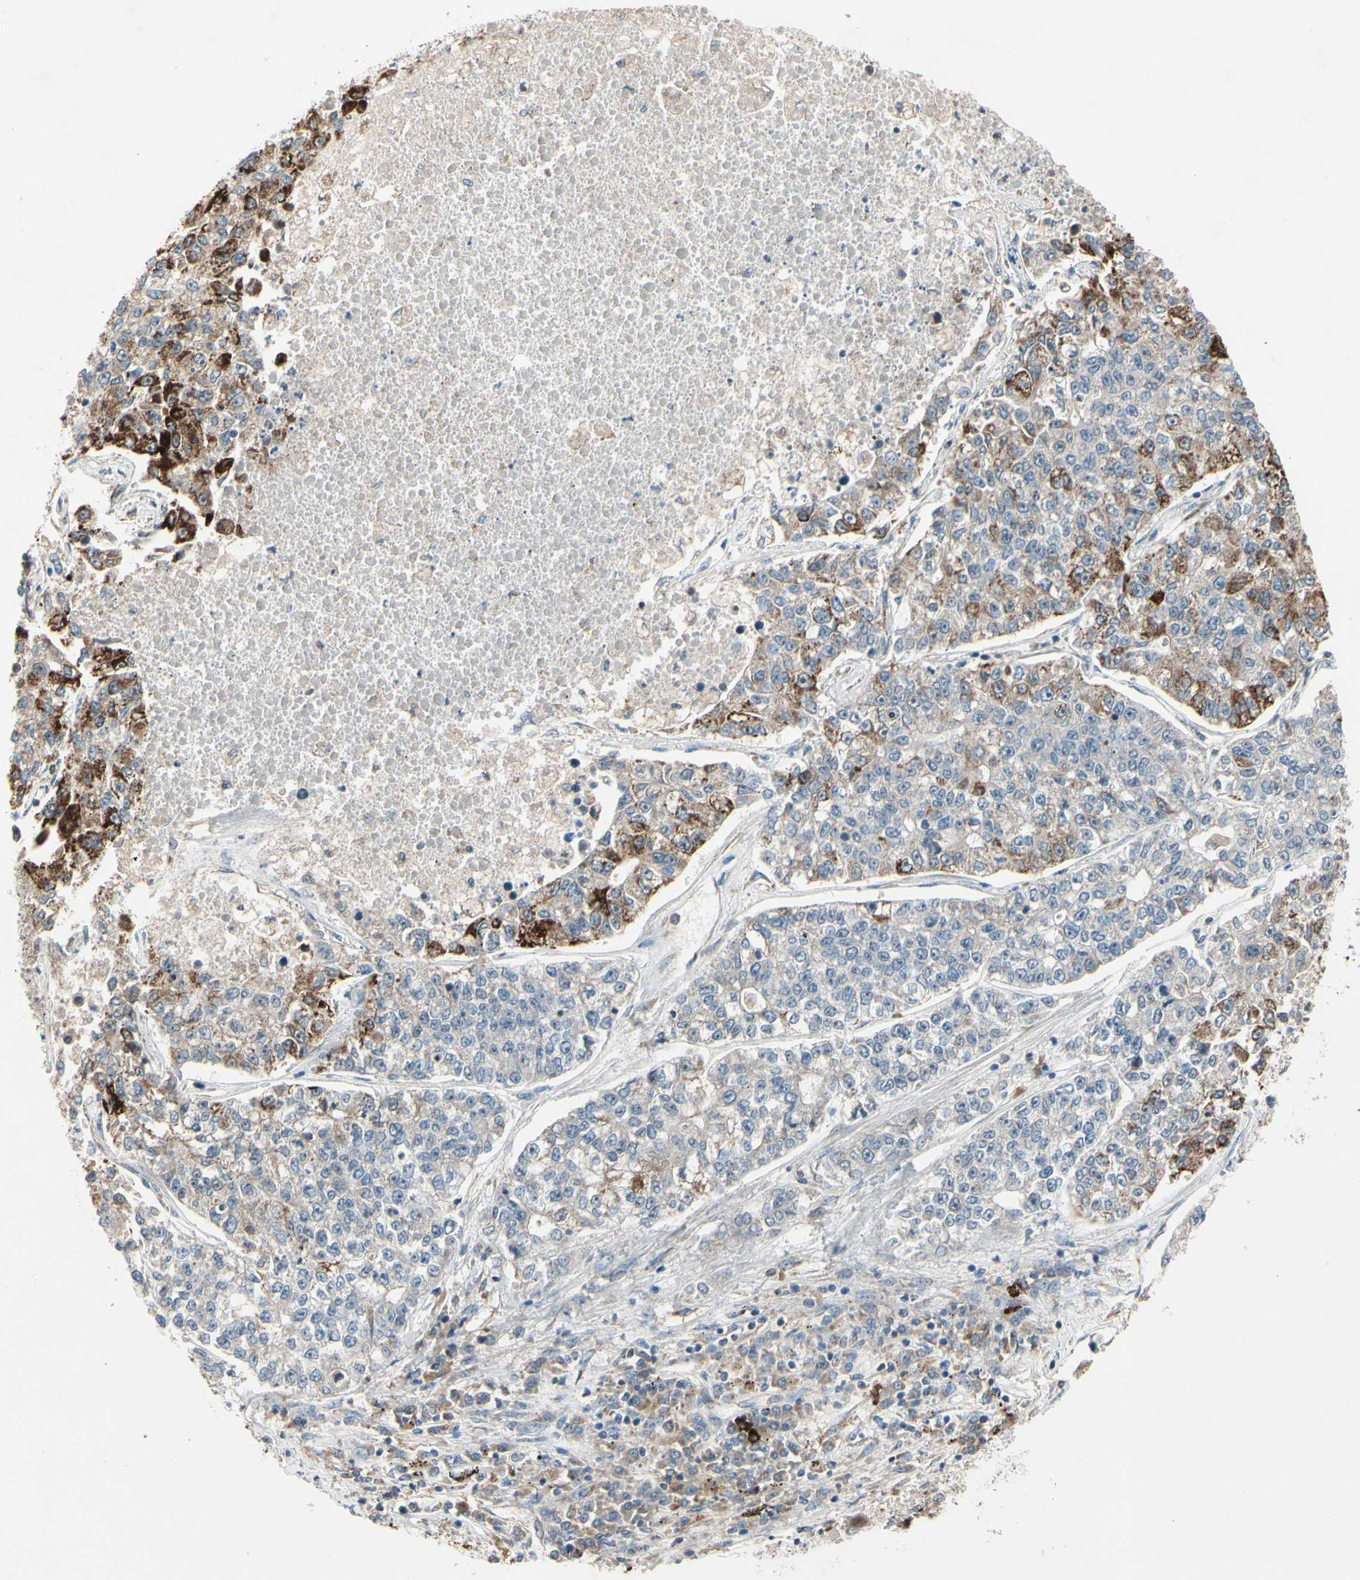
{"staining": {"intensity": "weak", "quantity": ">75%", "location": "cytoplasmic/membranous"}, "tissue": "lung cancer", "cell_type": "Tumor cells", "image_type": "cancer", "snomed": [{"axis": "morphology", "description": "Adenocarcinoma, NOS"}, {"axis": "topography", "description": "Lung"}], "caption": "Immunohistochemistry (IHC) micrograph of human lung cancer stained for a protein (brown), which displays low levels of weak cytoplasmic/membranous staining in about >75% of tumor cells.", "gene": "CPT1A", "patient": {"sex": "male", "age": 49}}